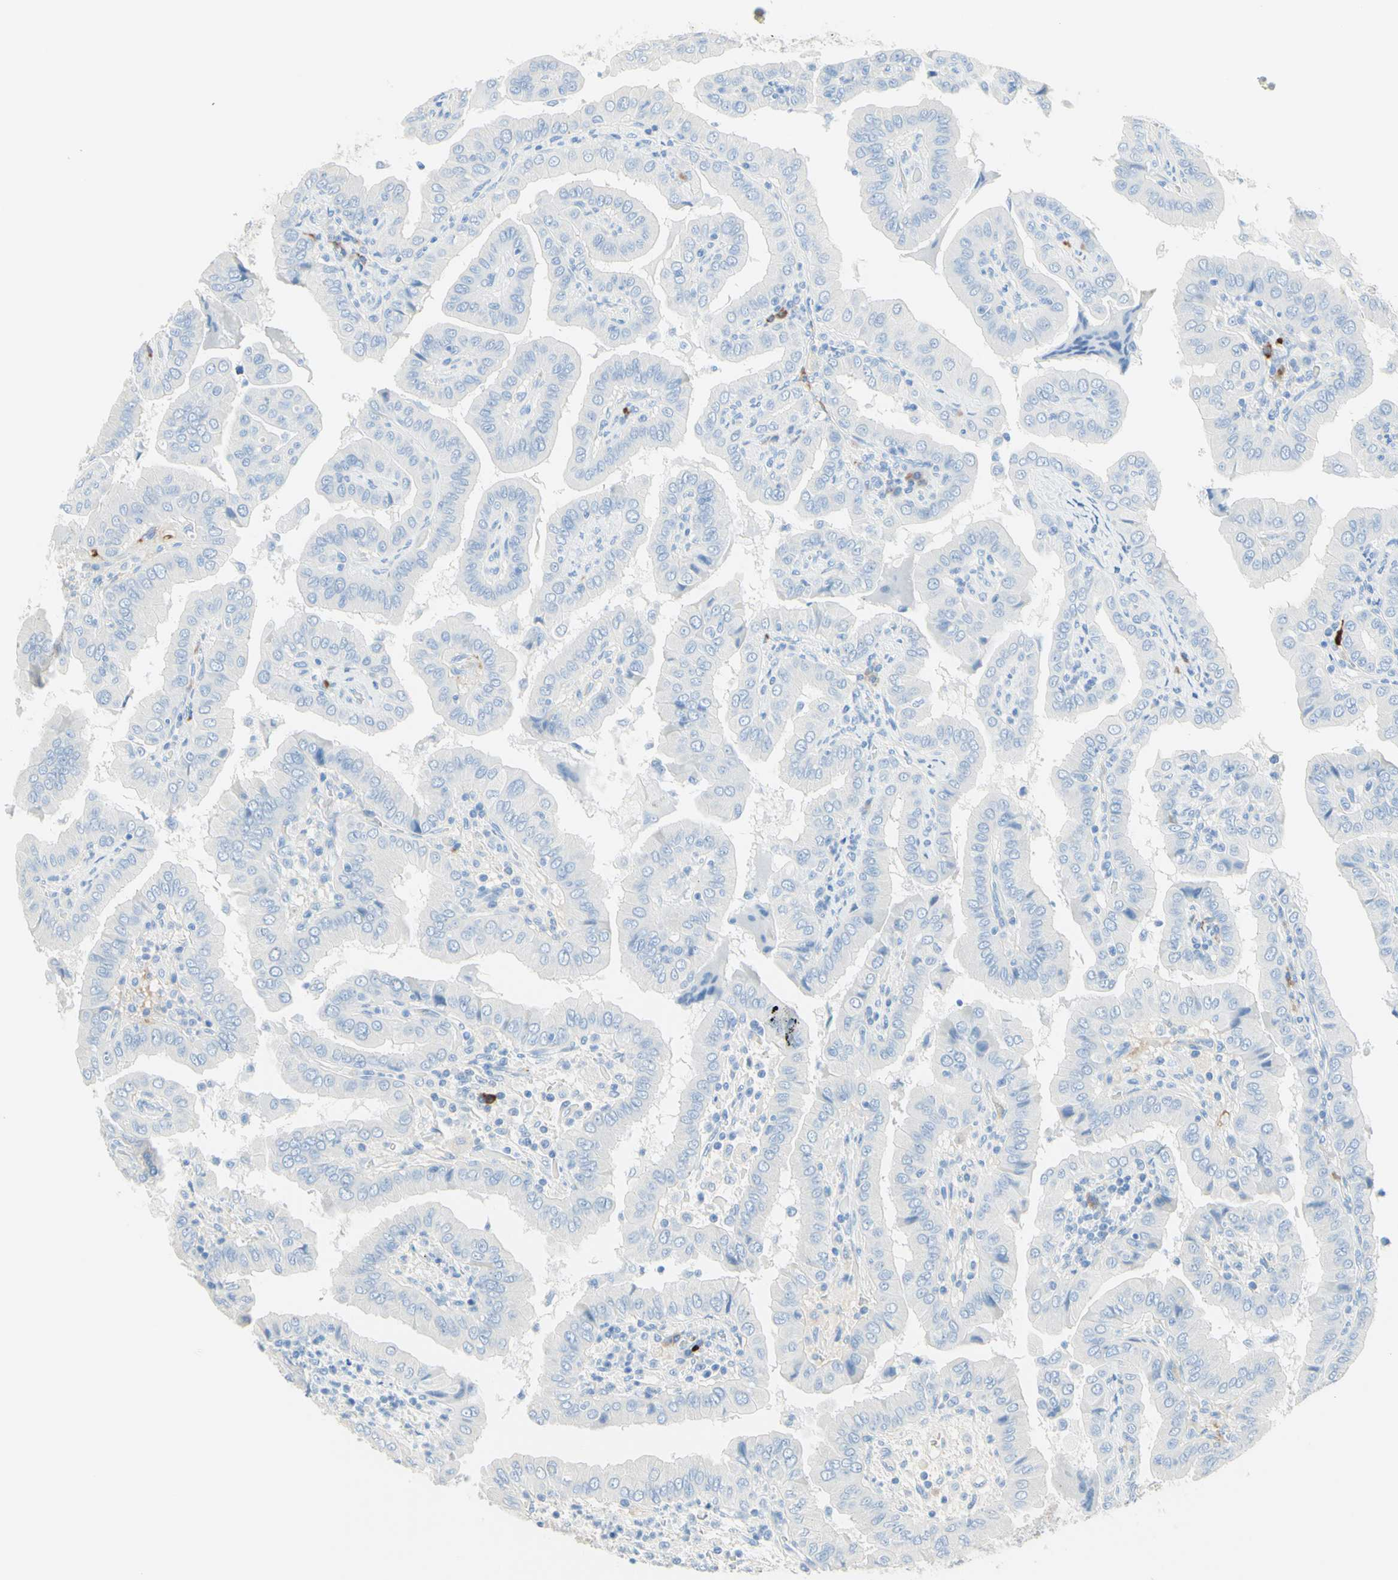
{"staining": {"intensity": "negative", "quantity": "none", "location": "none"}, "tissue": "thyroid cancer", "cell_type": "Tumor cells", "image_type": "cancer", "snomed": [{"axis": "morphology", "description": "Papillary adenocarcinoma, NOS"}, {"axis": "topography", "description": "Thyroid gland"}], "caption": "This is a image of immunohistochemistry staining of thyroid papillary adenocarcinoma, which shows no expression in tumor cells. (DAB immunohistochemistry with hematoxylin counter stain).", "gene": "IL6ST", "patient": {"sex": "male", "age": 33}}